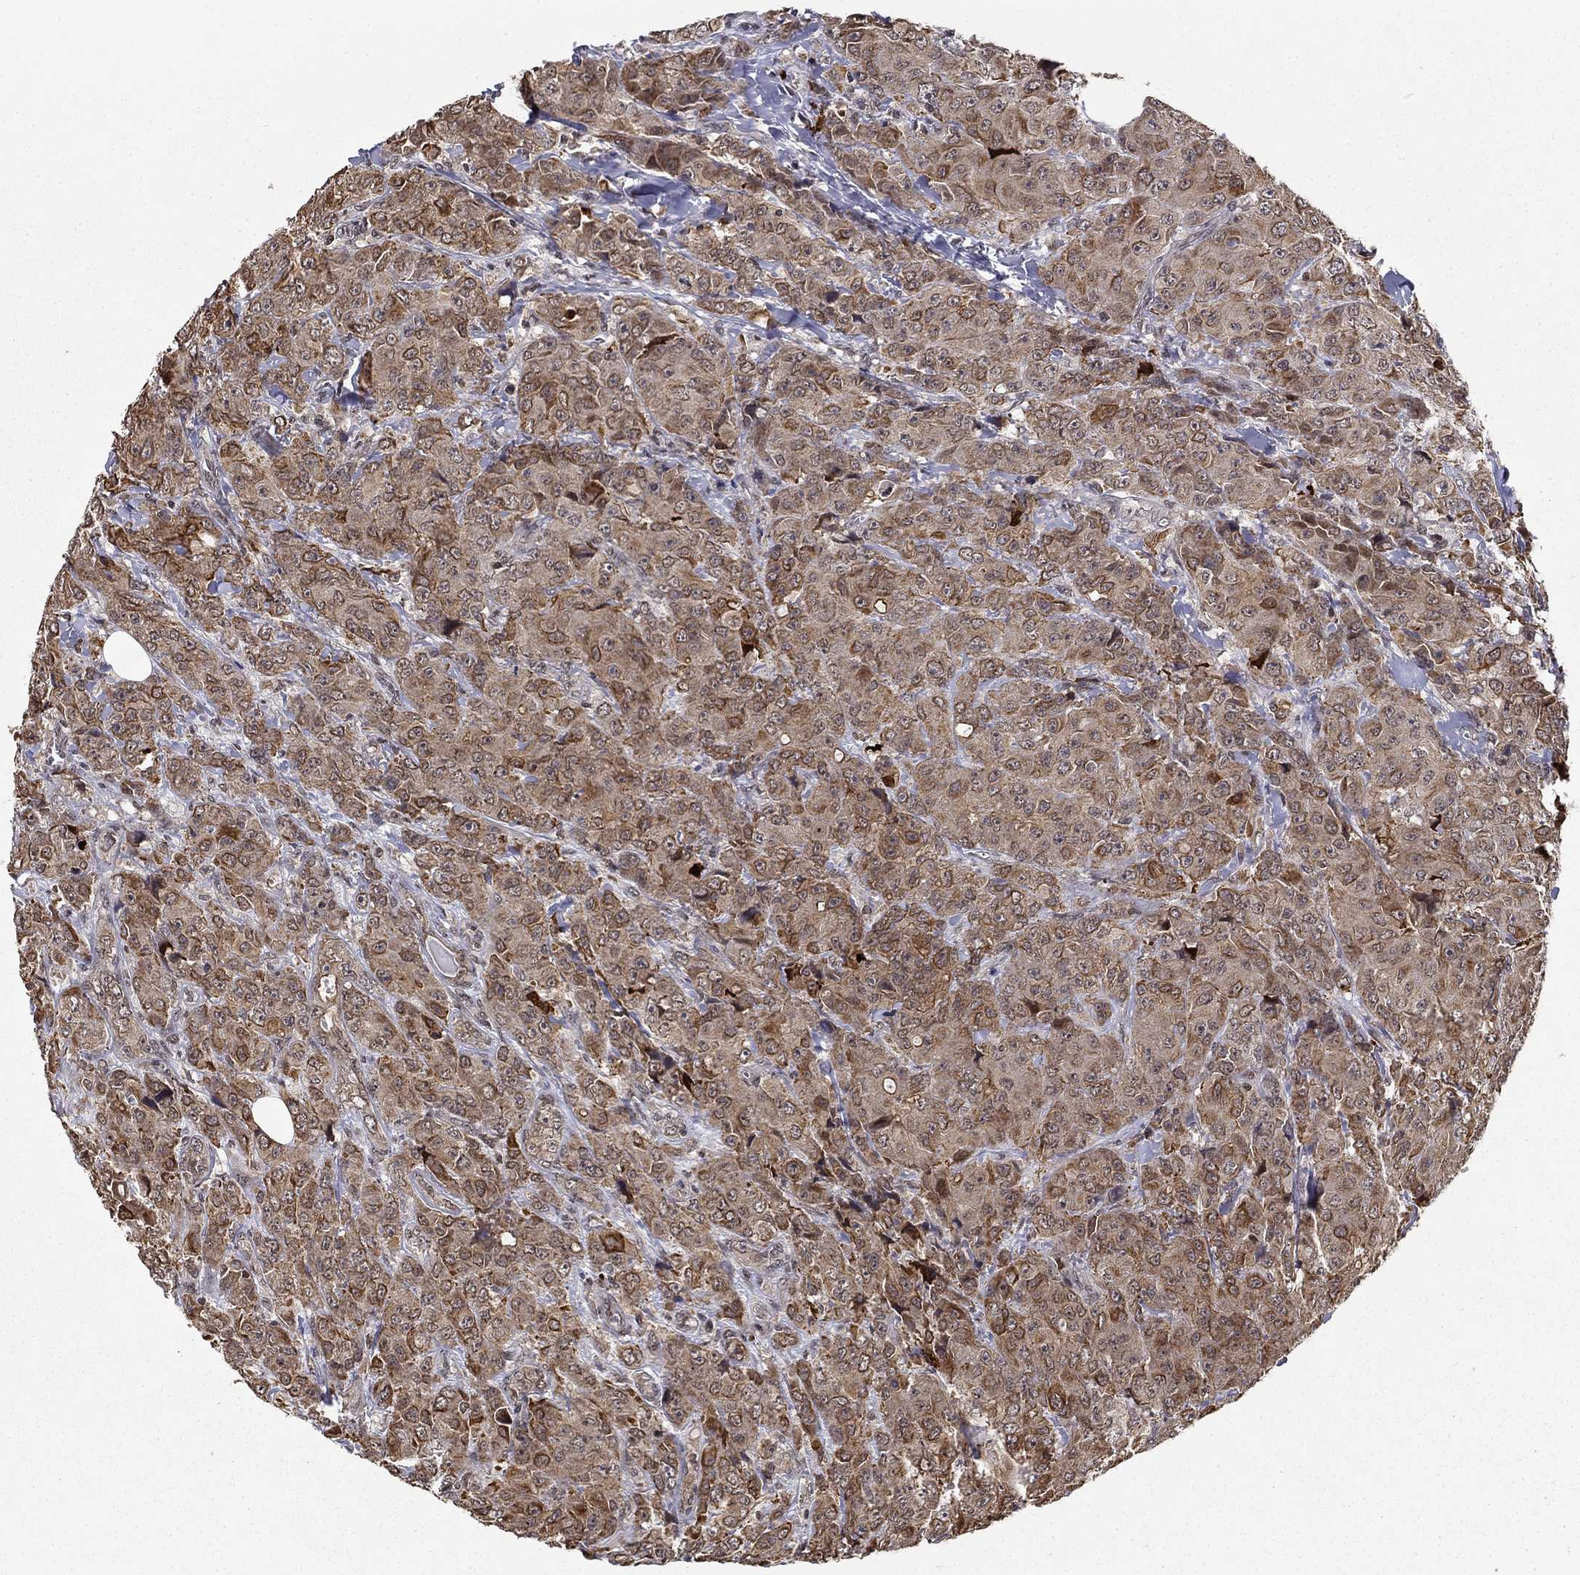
{"staining": {"intensity": "strong", "quantity": "<25%", "location": "cytoplasmic/membranous"}, "tissue": "breast cancer", "cell_type": "Tumor cells", "image_type": "cancer", "snomed": [{"axis": "morphology", "description": "Duct carcinoma"}, {"axis": "topography", "description": "Breast"}], "caption": "DAB (3,3'-diaminobenzidine) immunohistochemical staining of human breast infiltrating ductal carcinoma demonstrates strong cytoplasmic/membranous protein expression in approximately <25% of tumor cells.", "gene": "CDCA7L", "patient": {"sex": "female", "age": 43}}